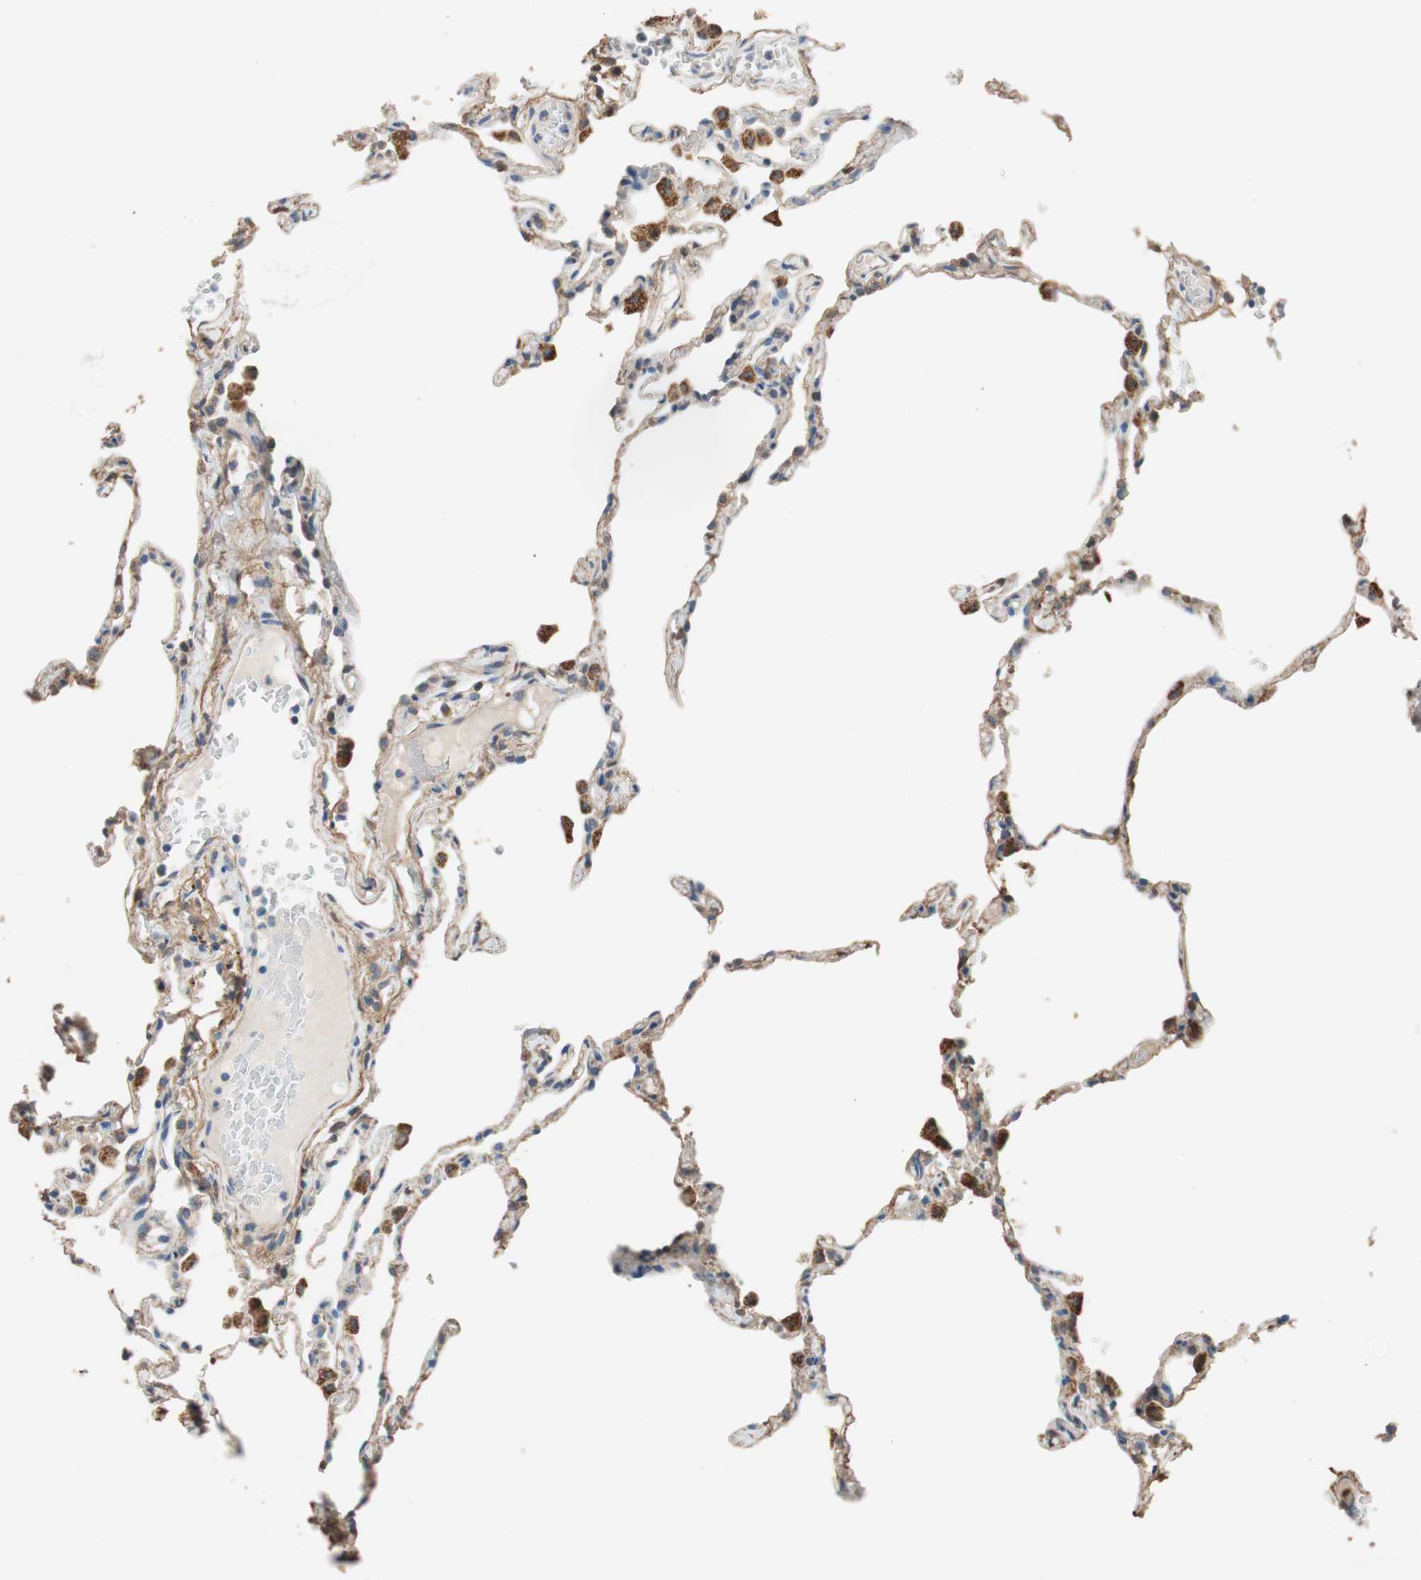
{"staining": {"intensity": "moderate", "quantity": "25%-75%", "location": "cytoplasmic/membranous"}, "tissue": "lung", "cell_type": "Alveolar cells", "image_type": "normal", "snomed": [{"axis": "morphology", "description": "Normal tissue, NOS"}, {"axis": "topography", "description": "Lung"}], "caption": "Lung stained with a brown dye demonstrates moderate cytoplasmic/membranous positive expression in approximately 25%-75% of alveolar cells.", "gene": "ALDH1A2", "patient": {"sex": "female", "age": 49}}